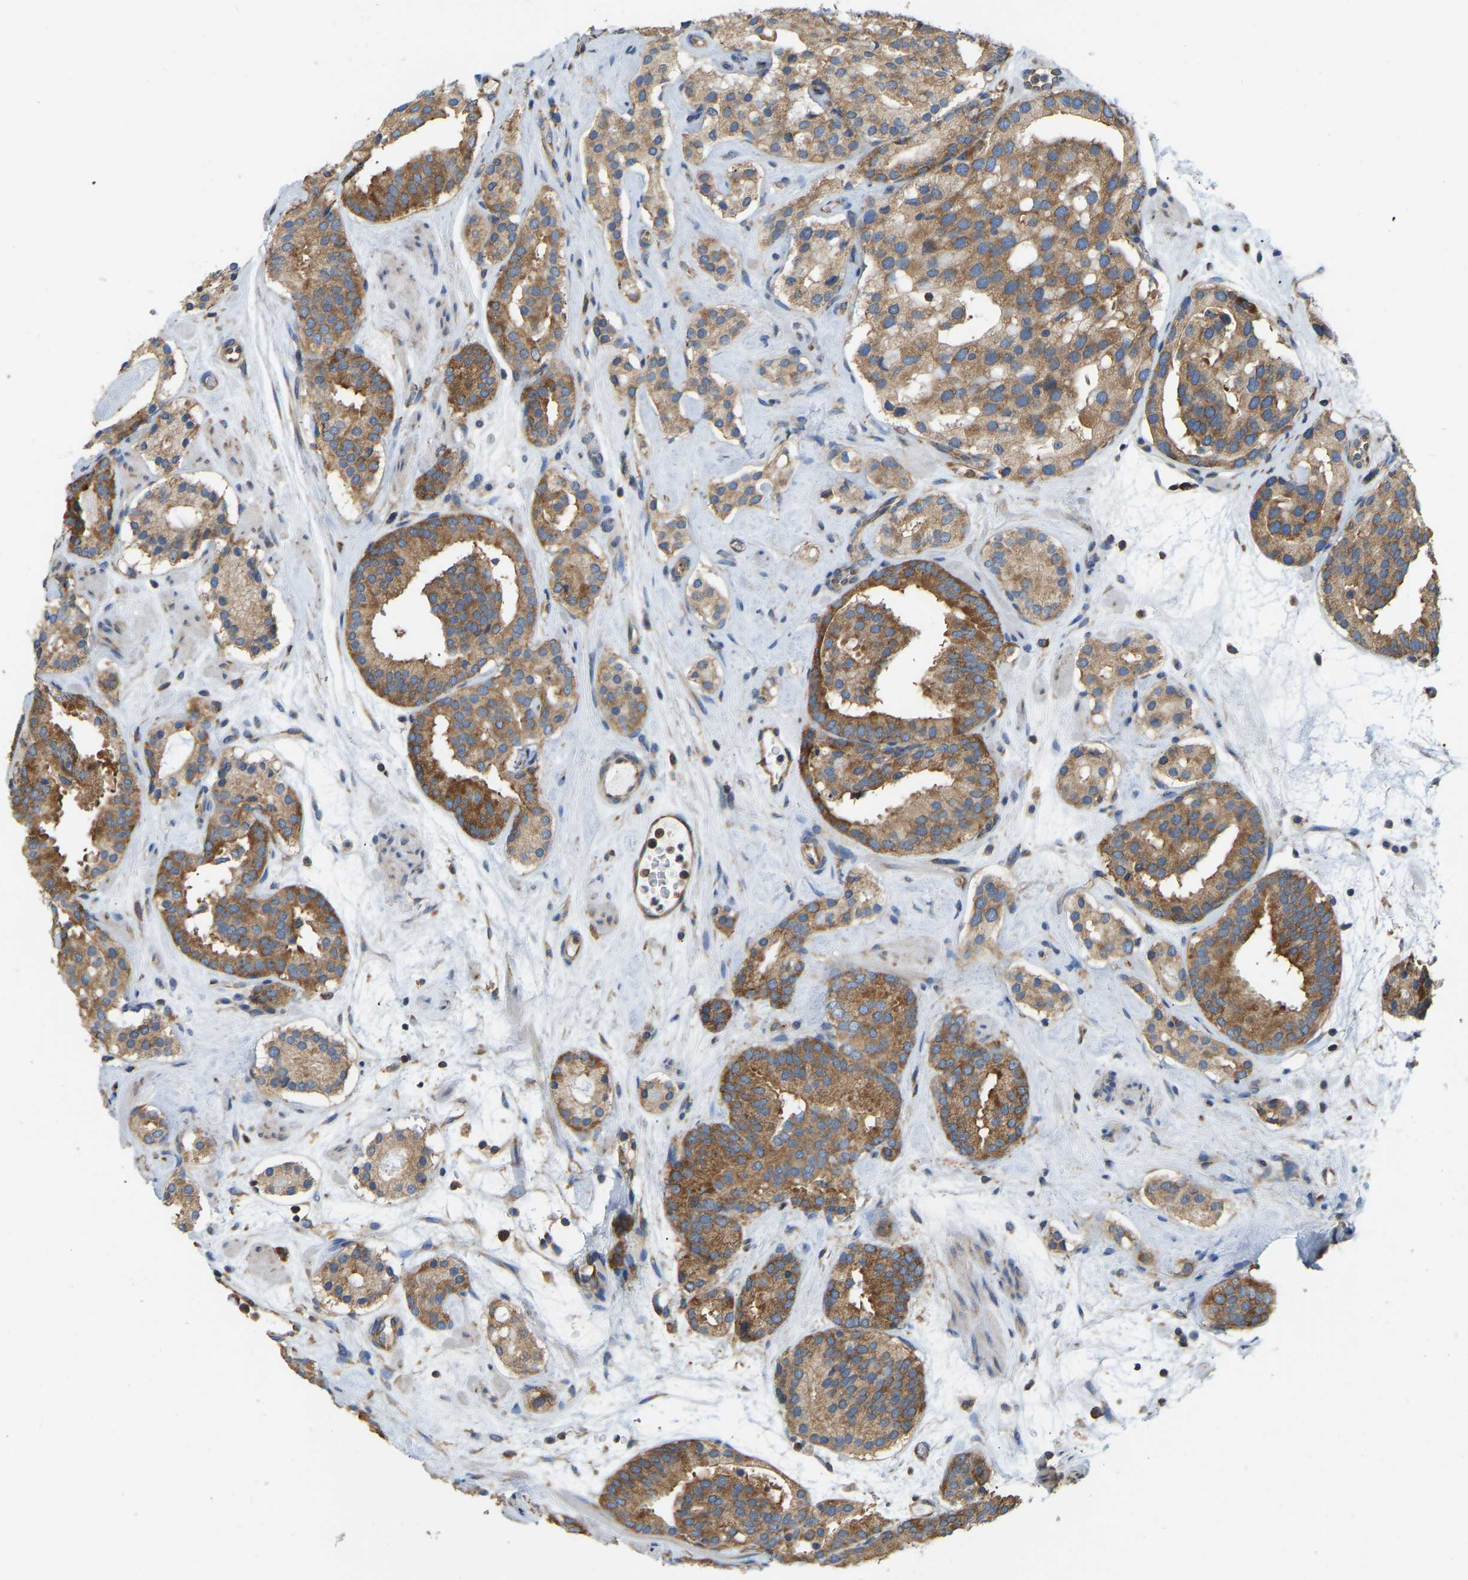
{"staining": {"intensity": "moderate", "quantity": ">75%", "location": "cytoplasmic/membranous"}, "tissue": "prostate cancer", "cell_type": "Tumor cells", "image_type": "cancer", "snomed": [{"axis": "morphology", "description": "Adenocarcinoma, Low grade"}, {"axis": "topography", "description": "Prostate"}], "caption": "Protein analysis of low-grade adenocarcinoma (prostate) tissue shows moderate cytoplasmic/membranous positivity in about >75% of tumor cells.", "gene": "RPS6KB2", "patient": {"sex": "male", "age": 69}}